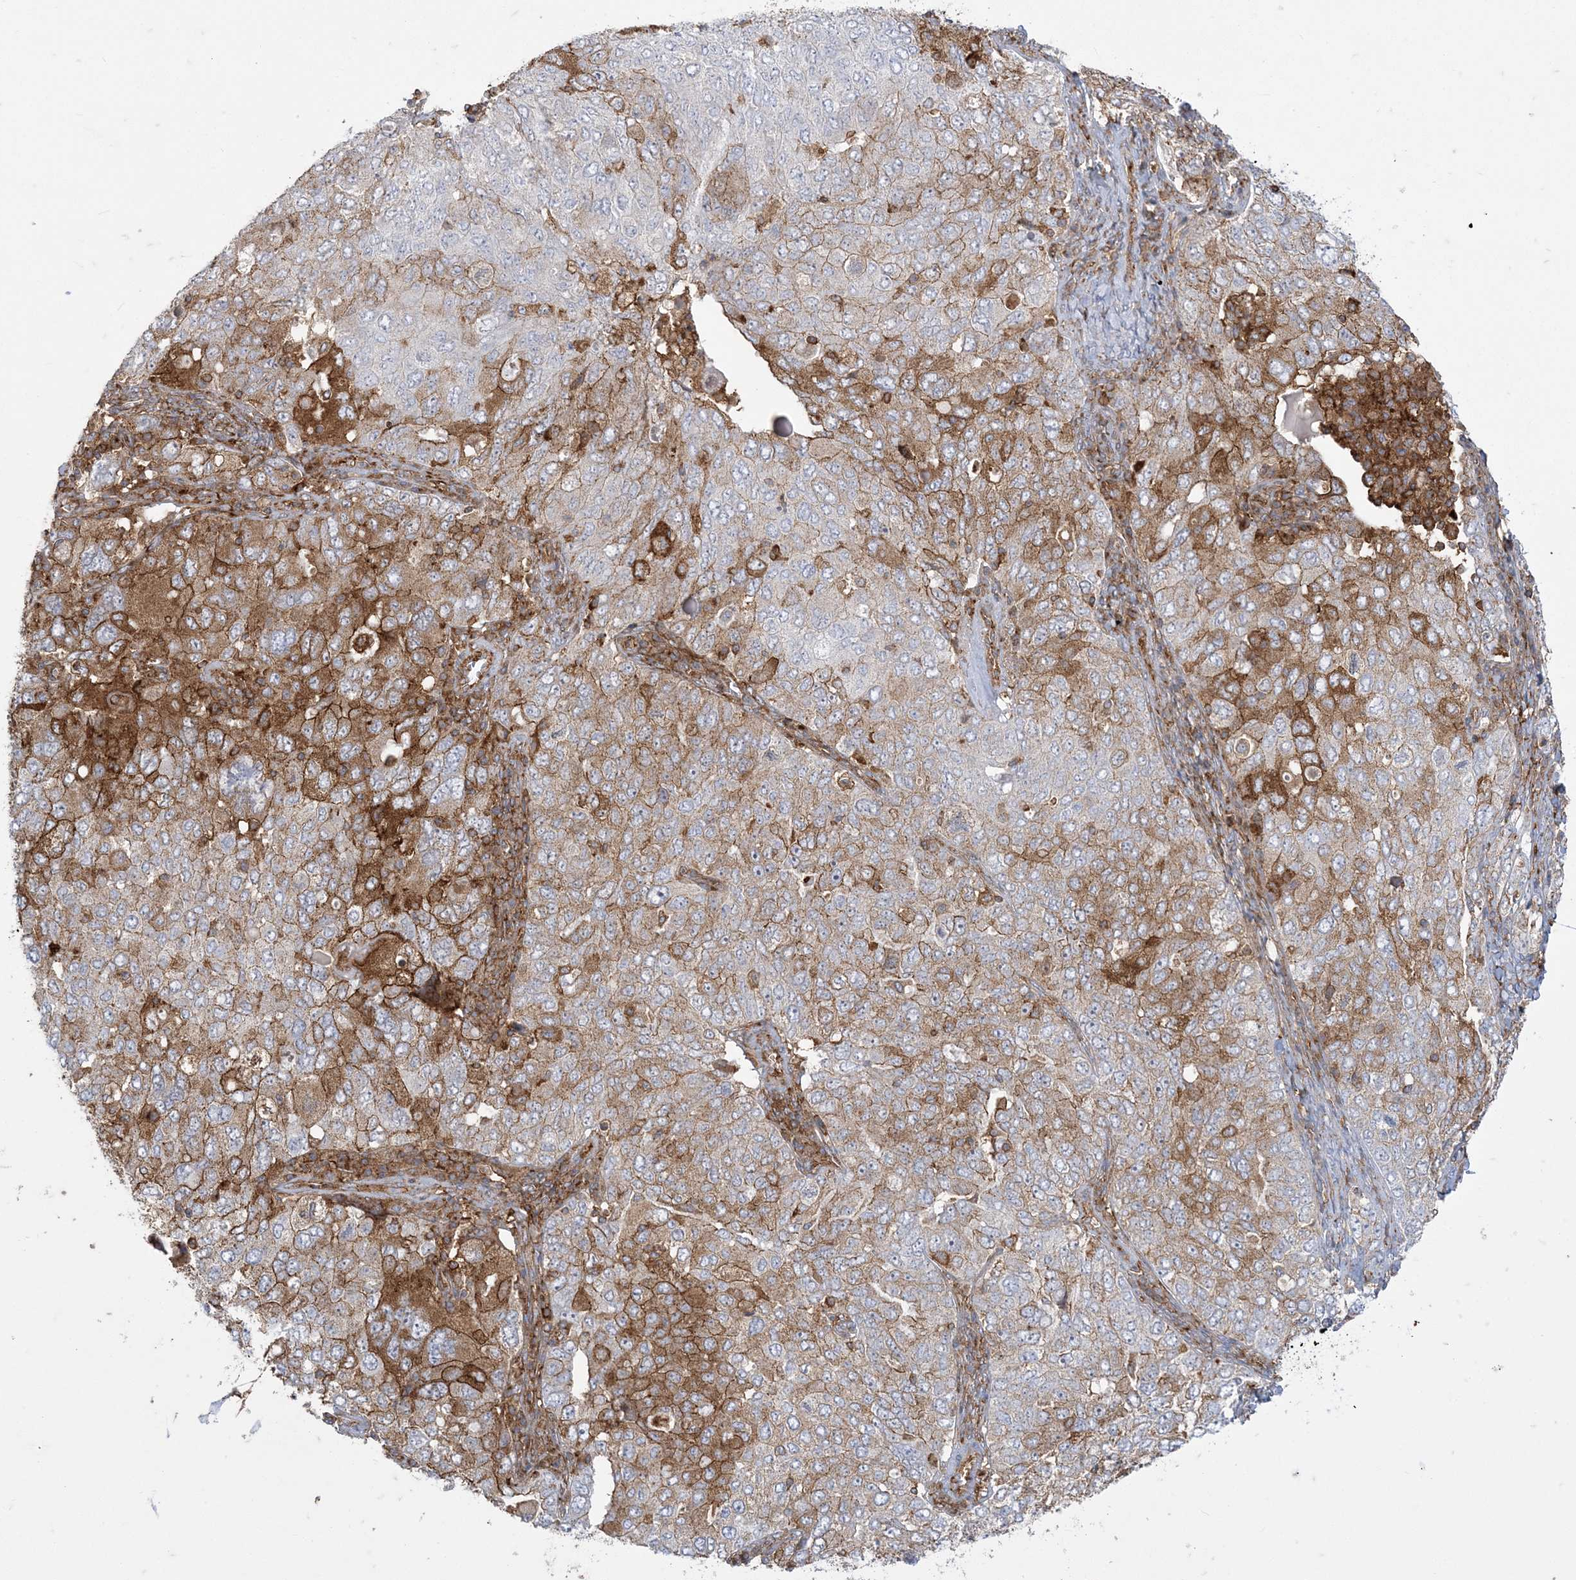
{"staining": {"intensity": "strong", "quantity": "25%-75%", "location": "cytoplasmic/membranous"}, "tissue": "ovarian cancer", "cell_type": "Tumor cells", "image_type": "cancer", "snomed": [{"axis": "morphology", "description": "Carcinoma, endometroid"}, {"axis": "topography", "description": "Ovary"}], "caption": "Strong cytoplasmic/membranous protein expression is seen in approximately 25%-75% of tumor cells in ovarian endometroid carcinoma.", "gene": "DERL3", "patient": {"sex": "female", "age": 62}}